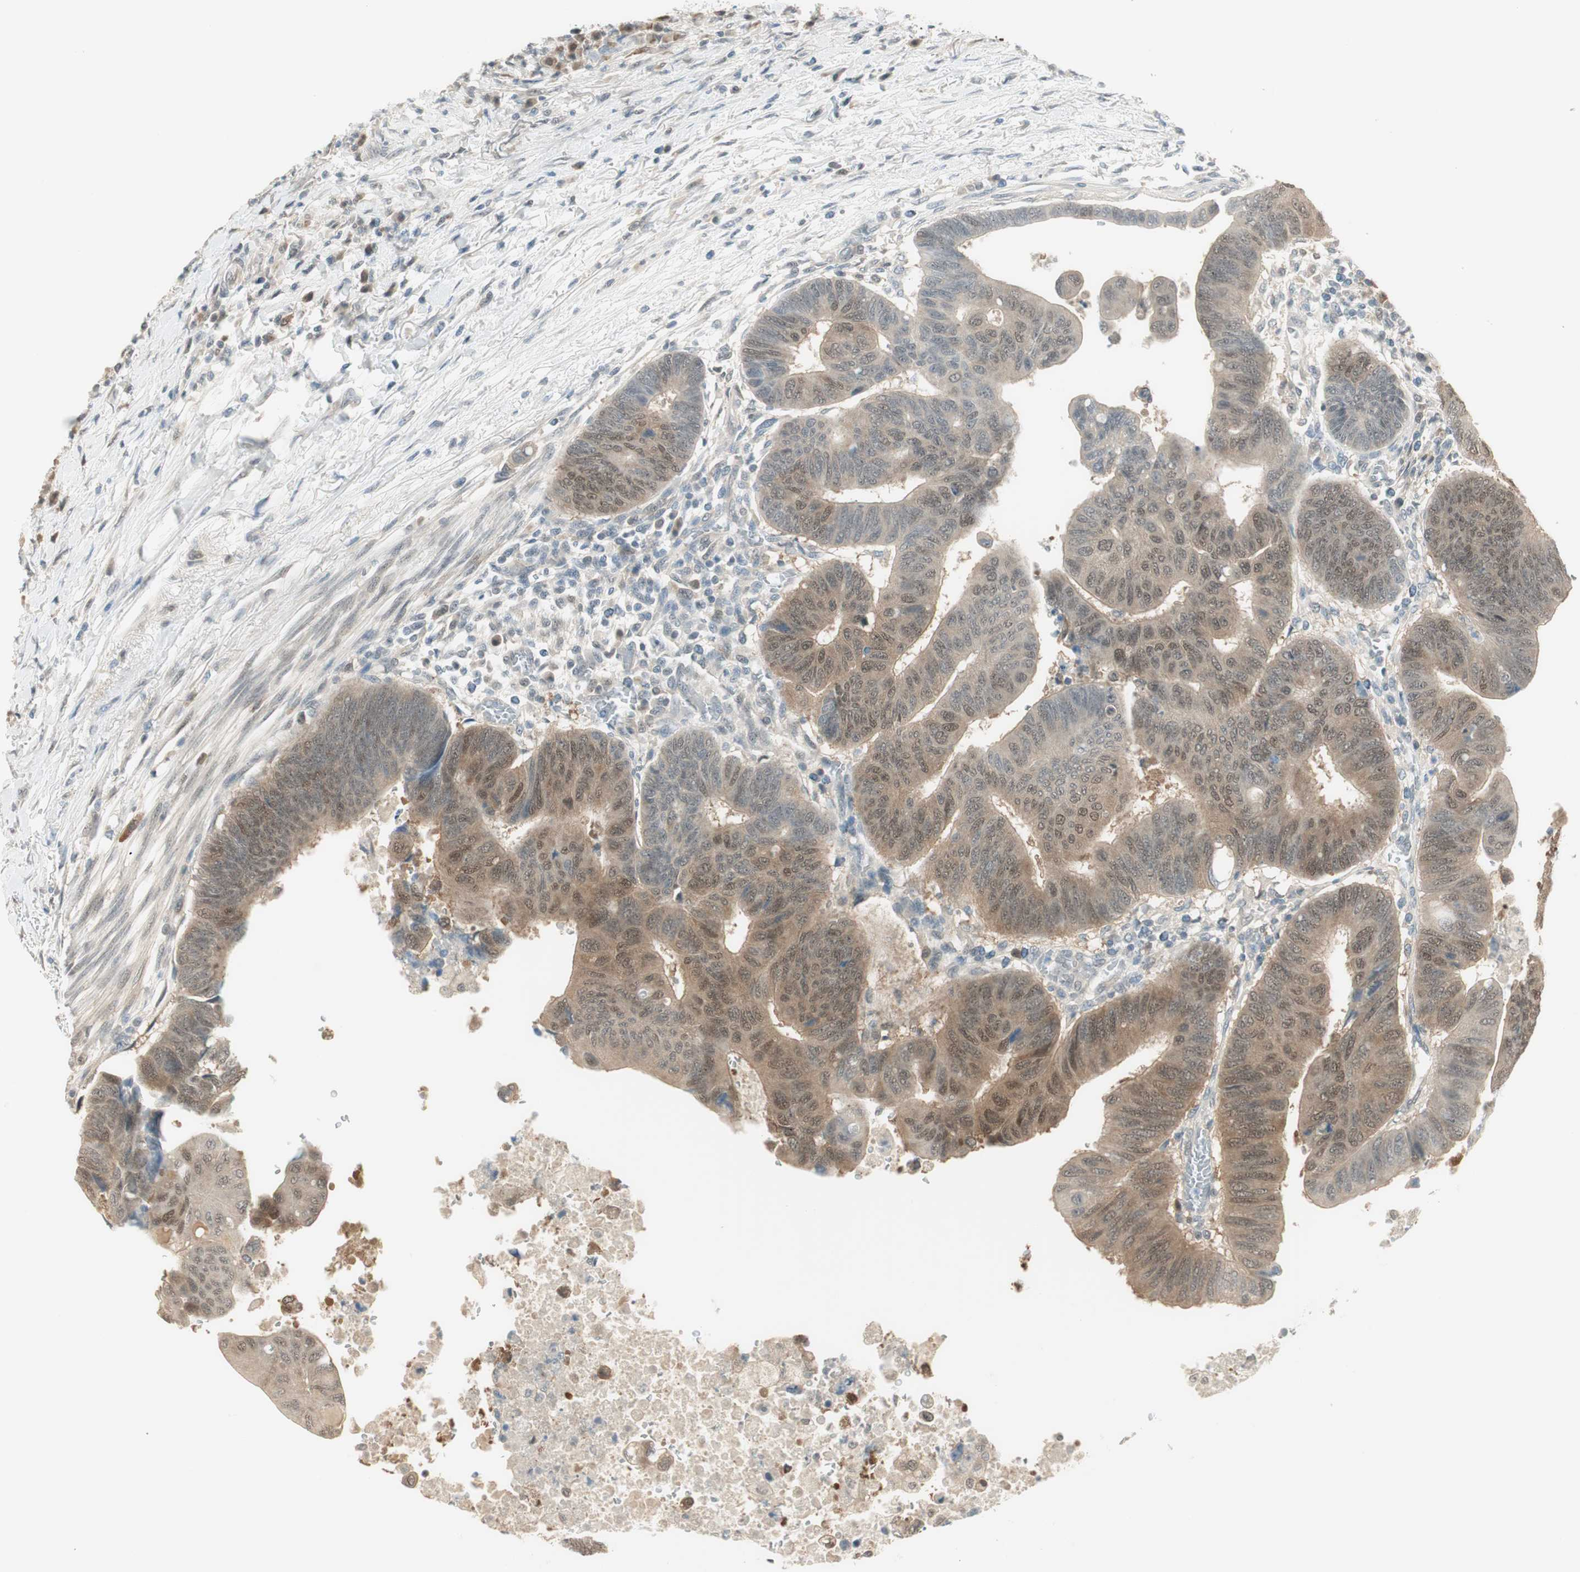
{"staining": {"intensity": "weak", "quantity": ">75%", "location": "cytoplasmic/membranous"}, "tissue": "colorectal cancer", "cell_type": "Tumor cells", "image_type": "cancer", "snomed": [{"axis": "morphology", "description": "Normal tissue, NOS"}, {"axis": "morphology", "description": "Adenocarcinoma, NOS"}, {"axis": "topography", "description": "Rectum"}, {"axis": "topography", "description": "Peripheral nerve tissue"}], "caption": "Human colorectal cancer stained with a brown dye shows weak cytoplasmic/membranous positive expression in approximately >75% of tumor cells.", "gene": "IPO5", "patient": {"sex": "male", "age": 92}}